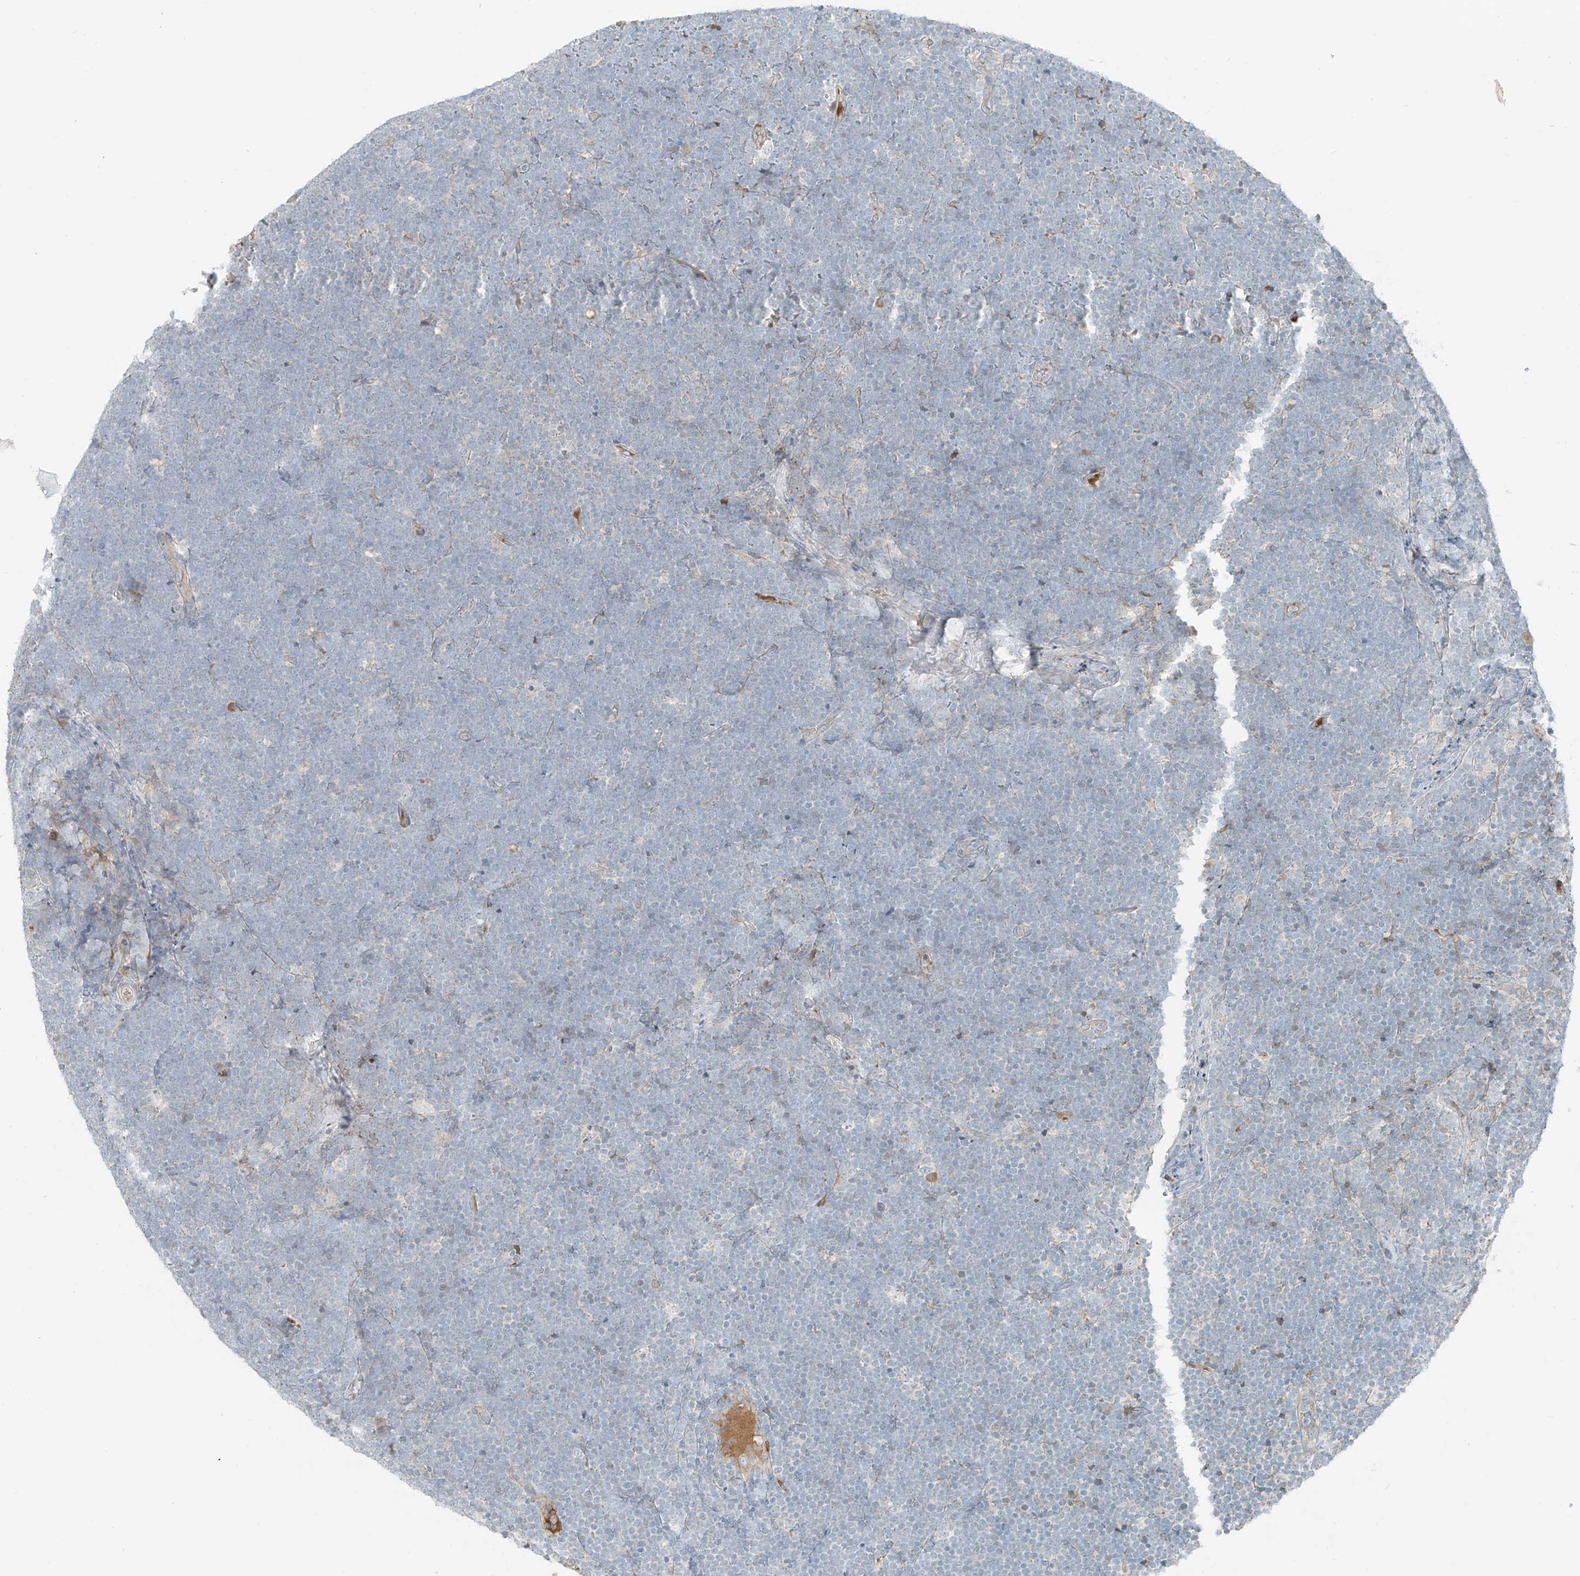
{"staining": {"intensity": "negative", "quantity": "none", "location": "none"}, "tissue": "lymphoma", "cell_type": "Tumor cells", "image_type": "cancer", "snomed": [{"axis": "morphology", "description": "Malignant lymphoma, non-Hodgkin's type, High grade"}, {"axis": "topography", "description": "Lymph node"}], "caption": "Protein analysis of lymphoma shows no significant positivity in tumor cells.", "gene": "FSTL1", "patient": {"sex": "male", "age": 13}}